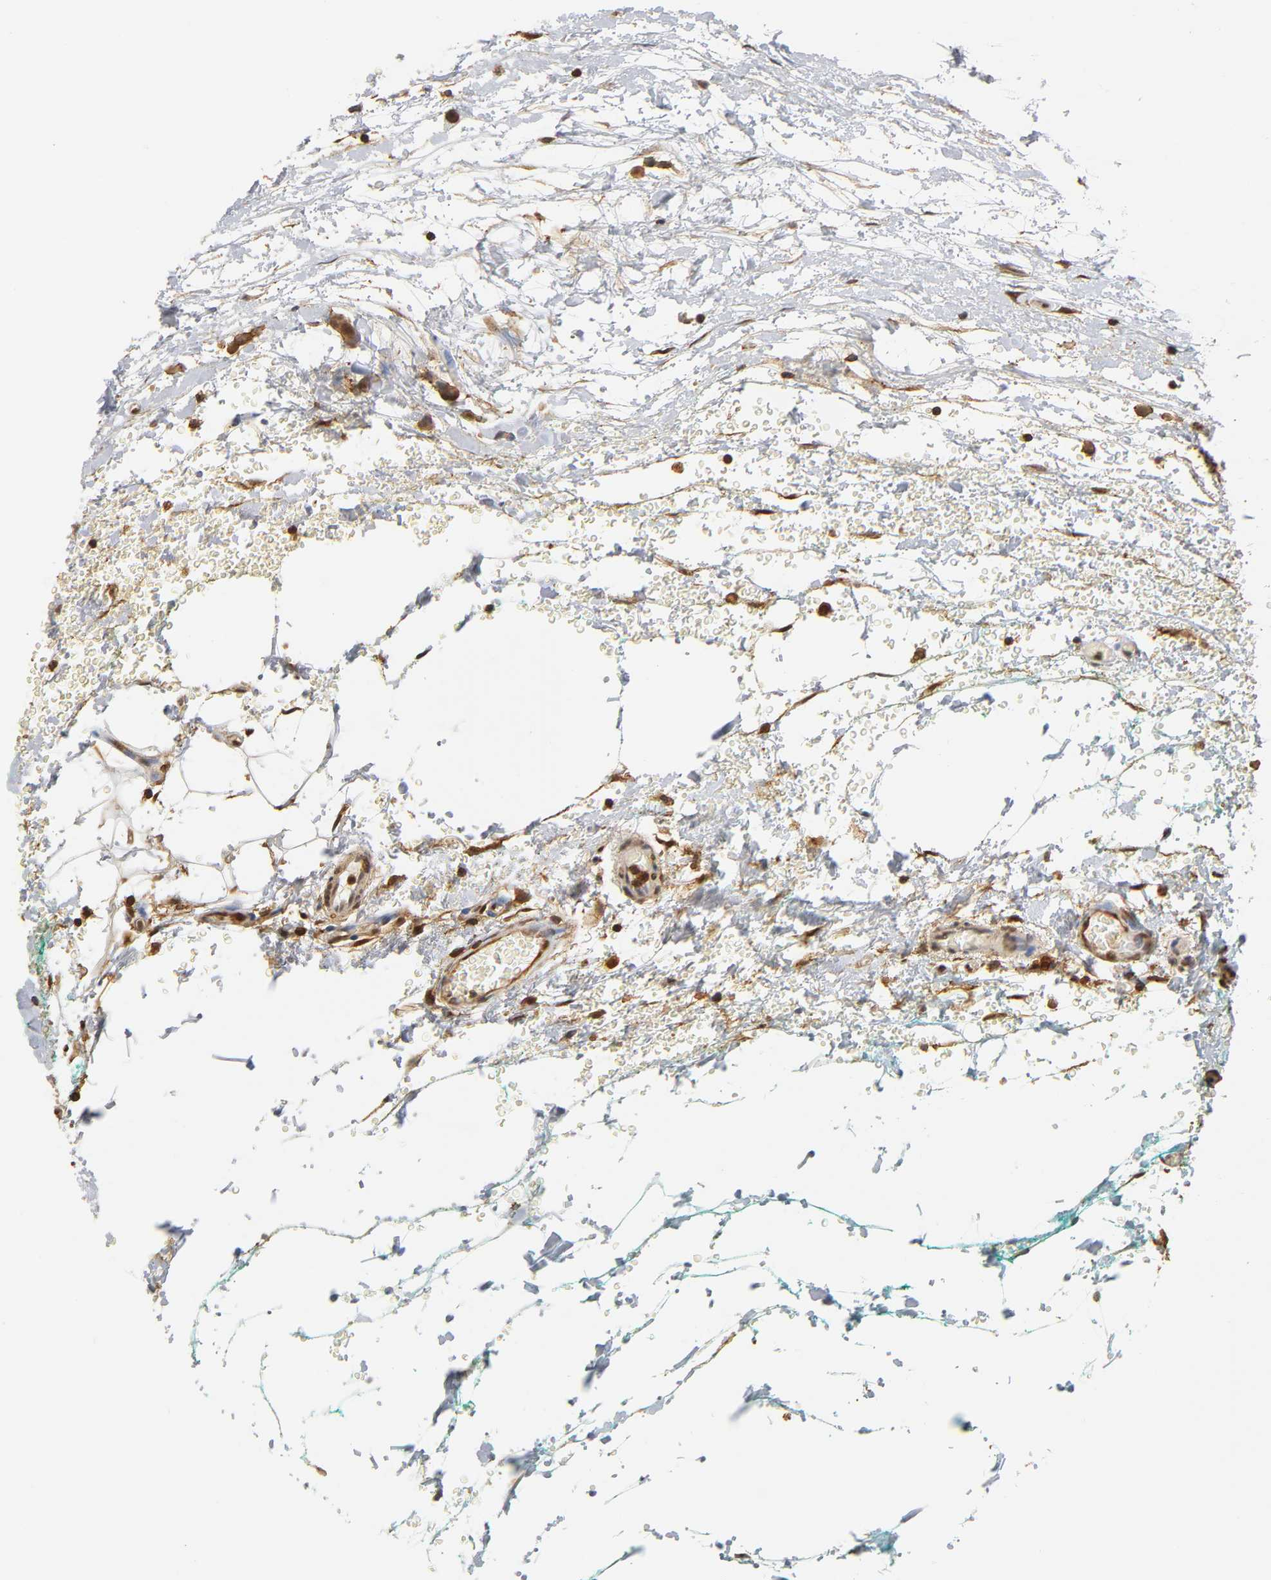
{"staining": {"intensity": "weak", "quantity": ">75%", "location": "cytoplasmic/membranous"}, "tissue": "breast cancer", "cell_type": "Tumor cells", "image_type": "cancer", "snomed": [{"axis": "morphology", "description": "Lobular carcinoma"}, {"axis": "topography", "description": "Breast"}], "caption": "A photomicrograph of human breast cancer (lobular carcinoma) stained for a protein demonstrates weak cytoplasmic/membranous brown staining in tumor cells.", "gene": "ANXA11", "patient": {"sex": "female", "age": 60}}